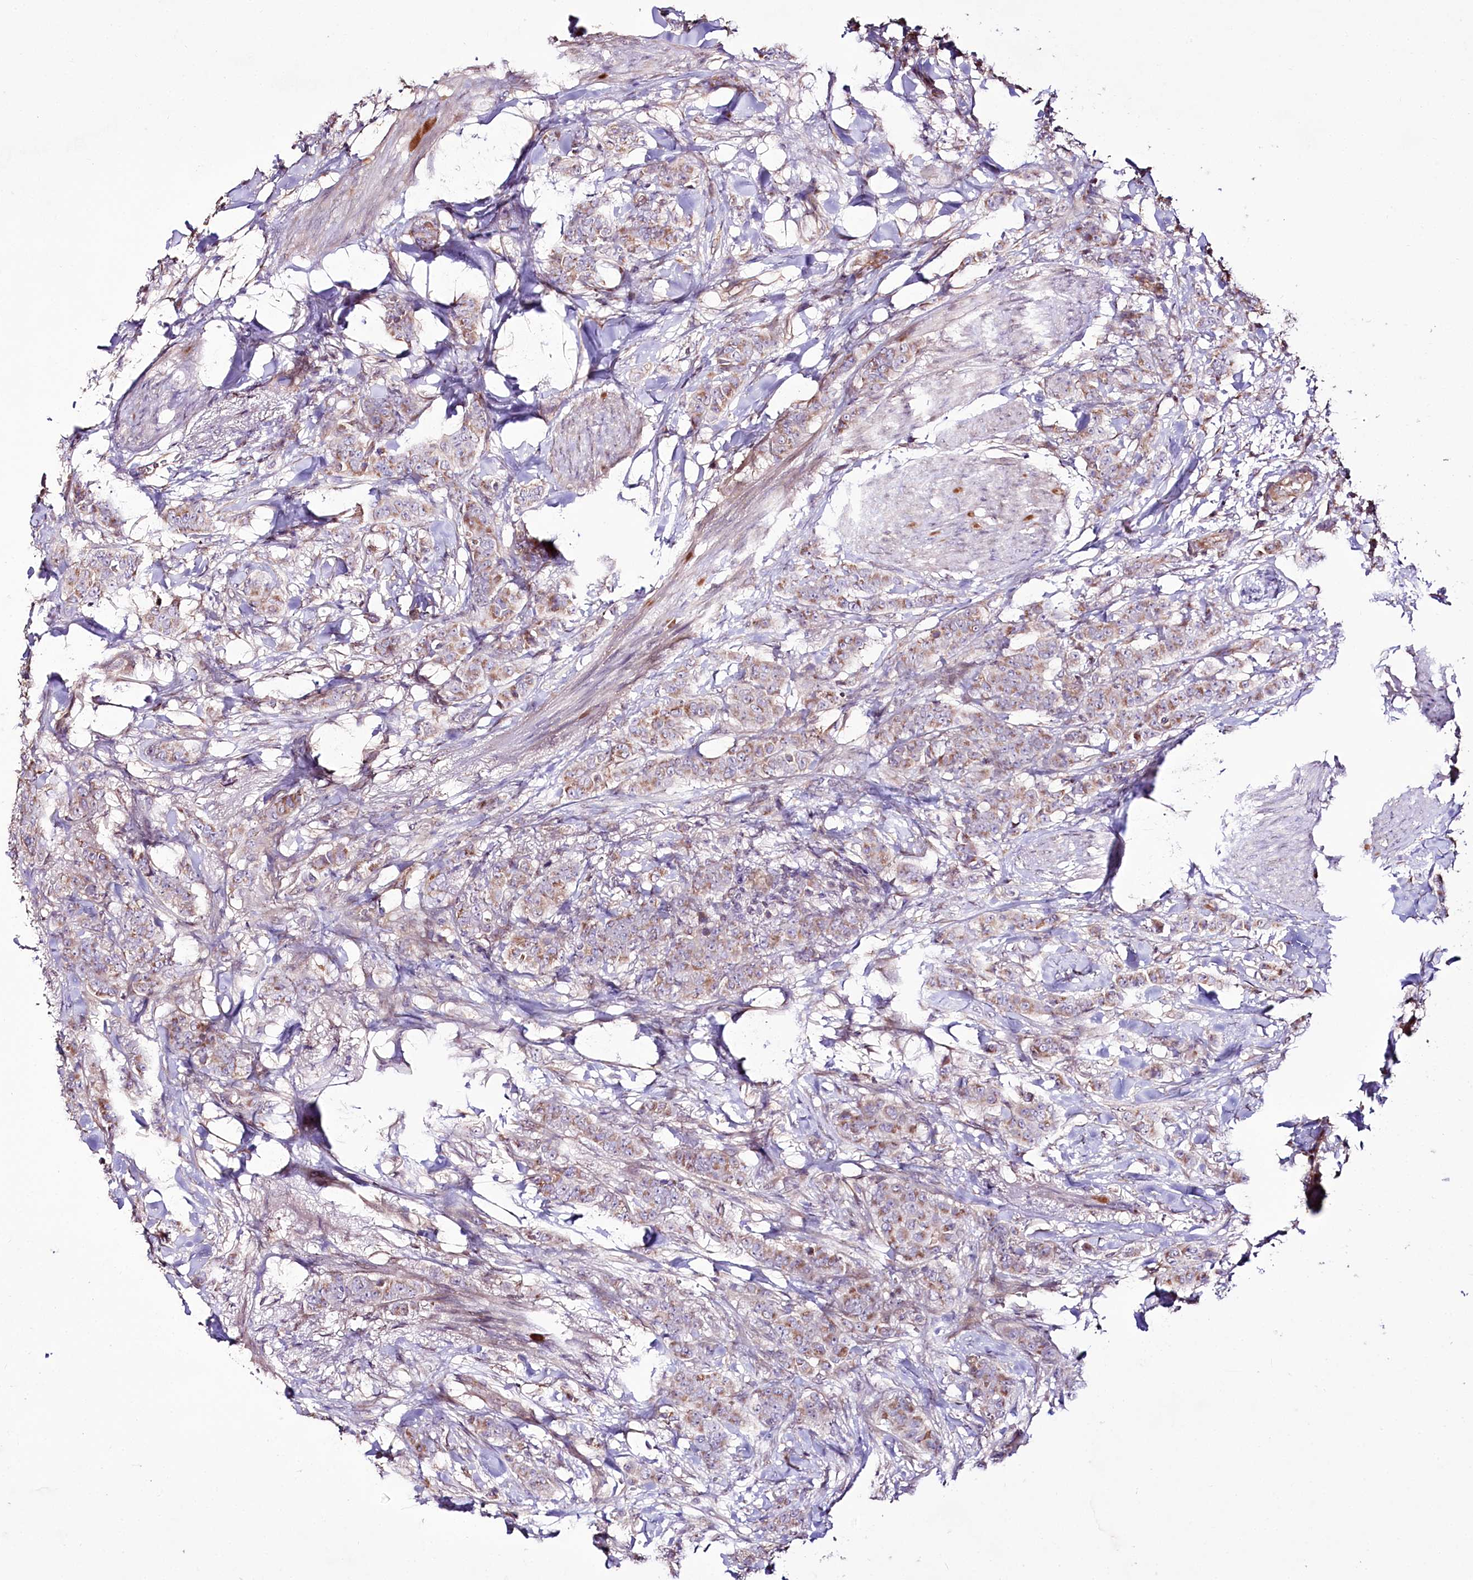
{"staining": {"intensity": "moderate", "quantity": ">75%", "location": "cytoplasmic/membranous"}, "tissue": "breast cancer", "cell_type": "Tumor cells", "image_type": "cancer", "snomed": [{"axis": "morphology", "description": "Duct carcinoma"}, {"axis": "topography", "description": "Breast"}], "caption": "The immunohistochemical stain shows moderate cytoplasmic/membranous expression in tumor cells of breast cancer tissue.", "gene": "REXO2", "patient": {"sex": "female", "age": 40}}